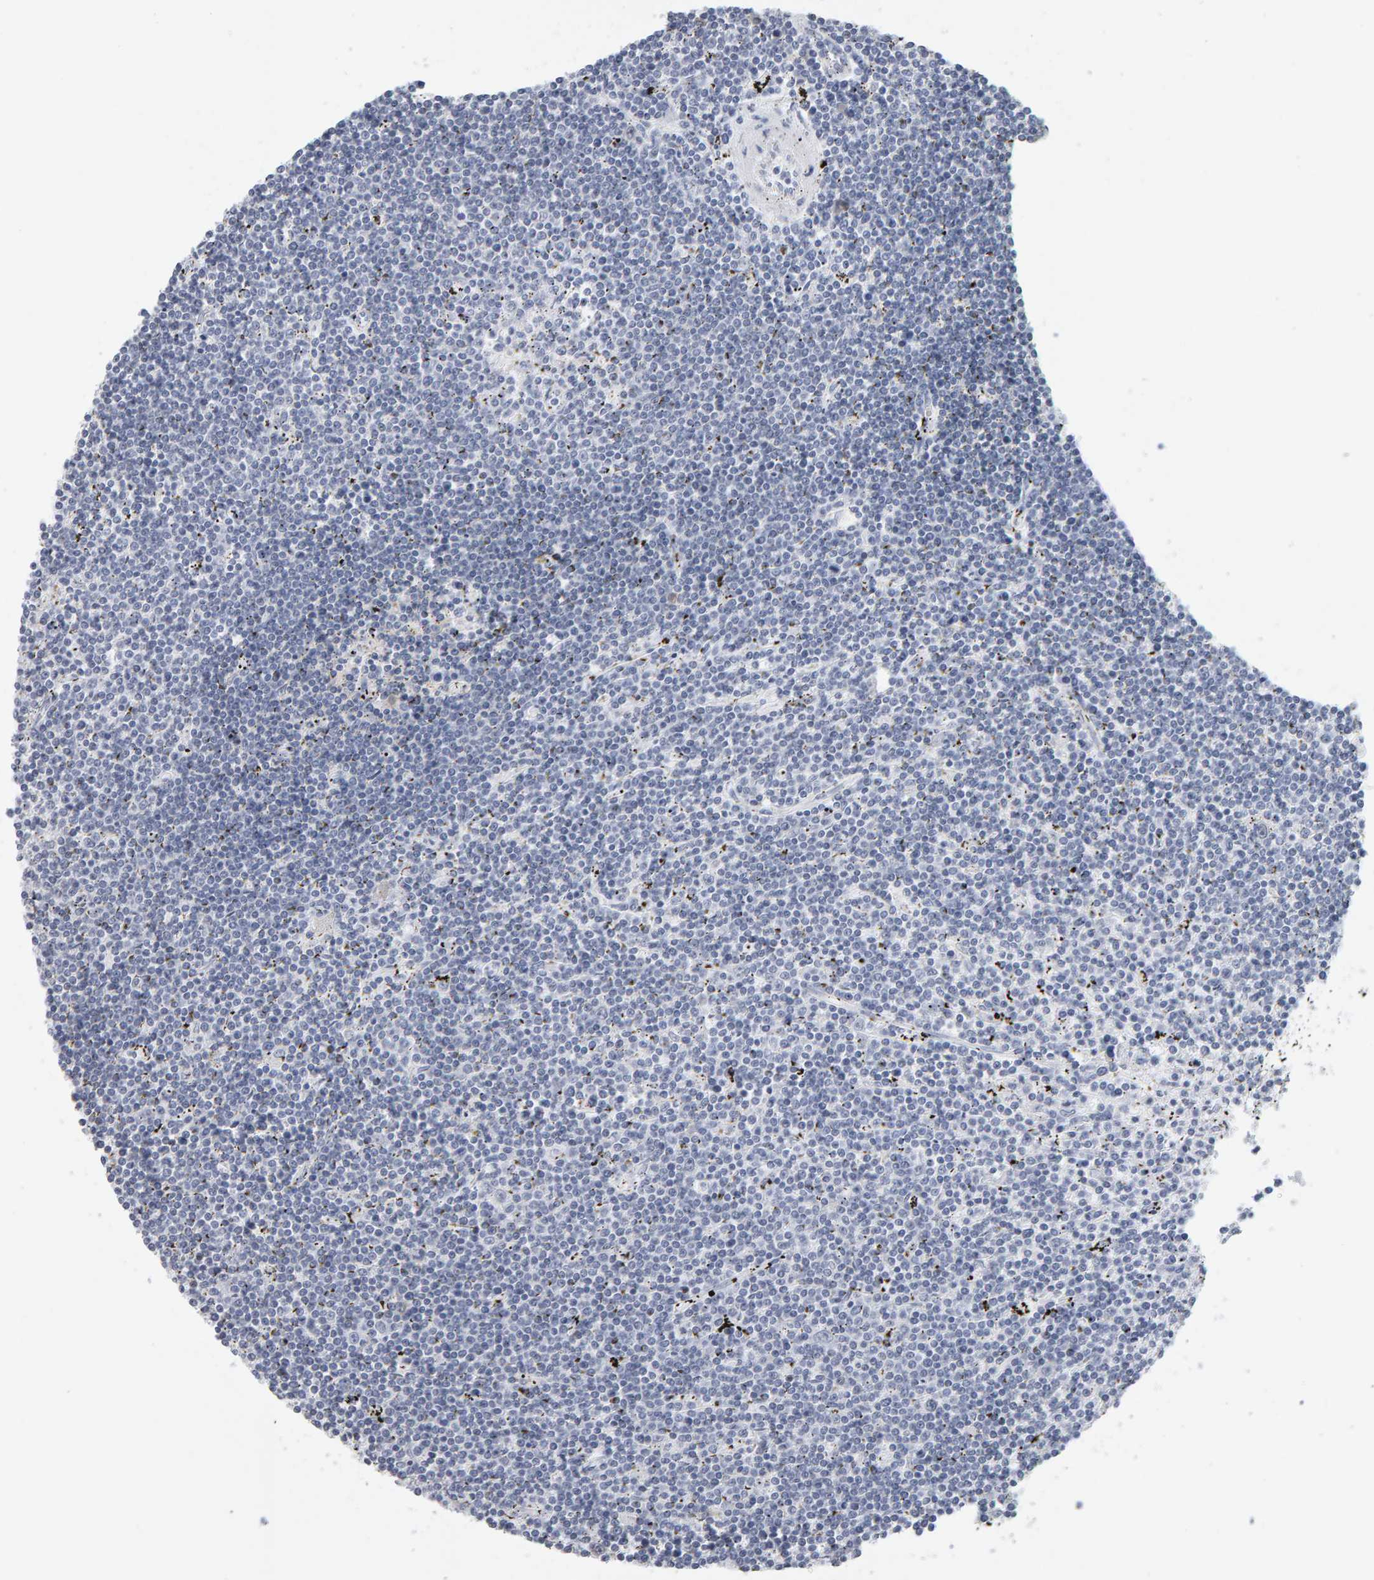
{"staining": {"intensity": "negative", "quantity": "none", "location": "none"}, "tissue": "lymphoma", "cell_type": "Tumor cells", "image_type": "cancer", "snomed": [{"axis": "morphology", "description": "Malignant lymphoma, non-Hodgkin's type, Low grade"}, {"axis": "topography", "description": "Spleen"}], "caption": "Immunohistochemical staining of malignant lymphoma, non-Hodgkin's type (low-grade) demonstrates no significant expression in tumor cells.", "gene": "CTH", "patient": {"sex": "male", "age": 76}}